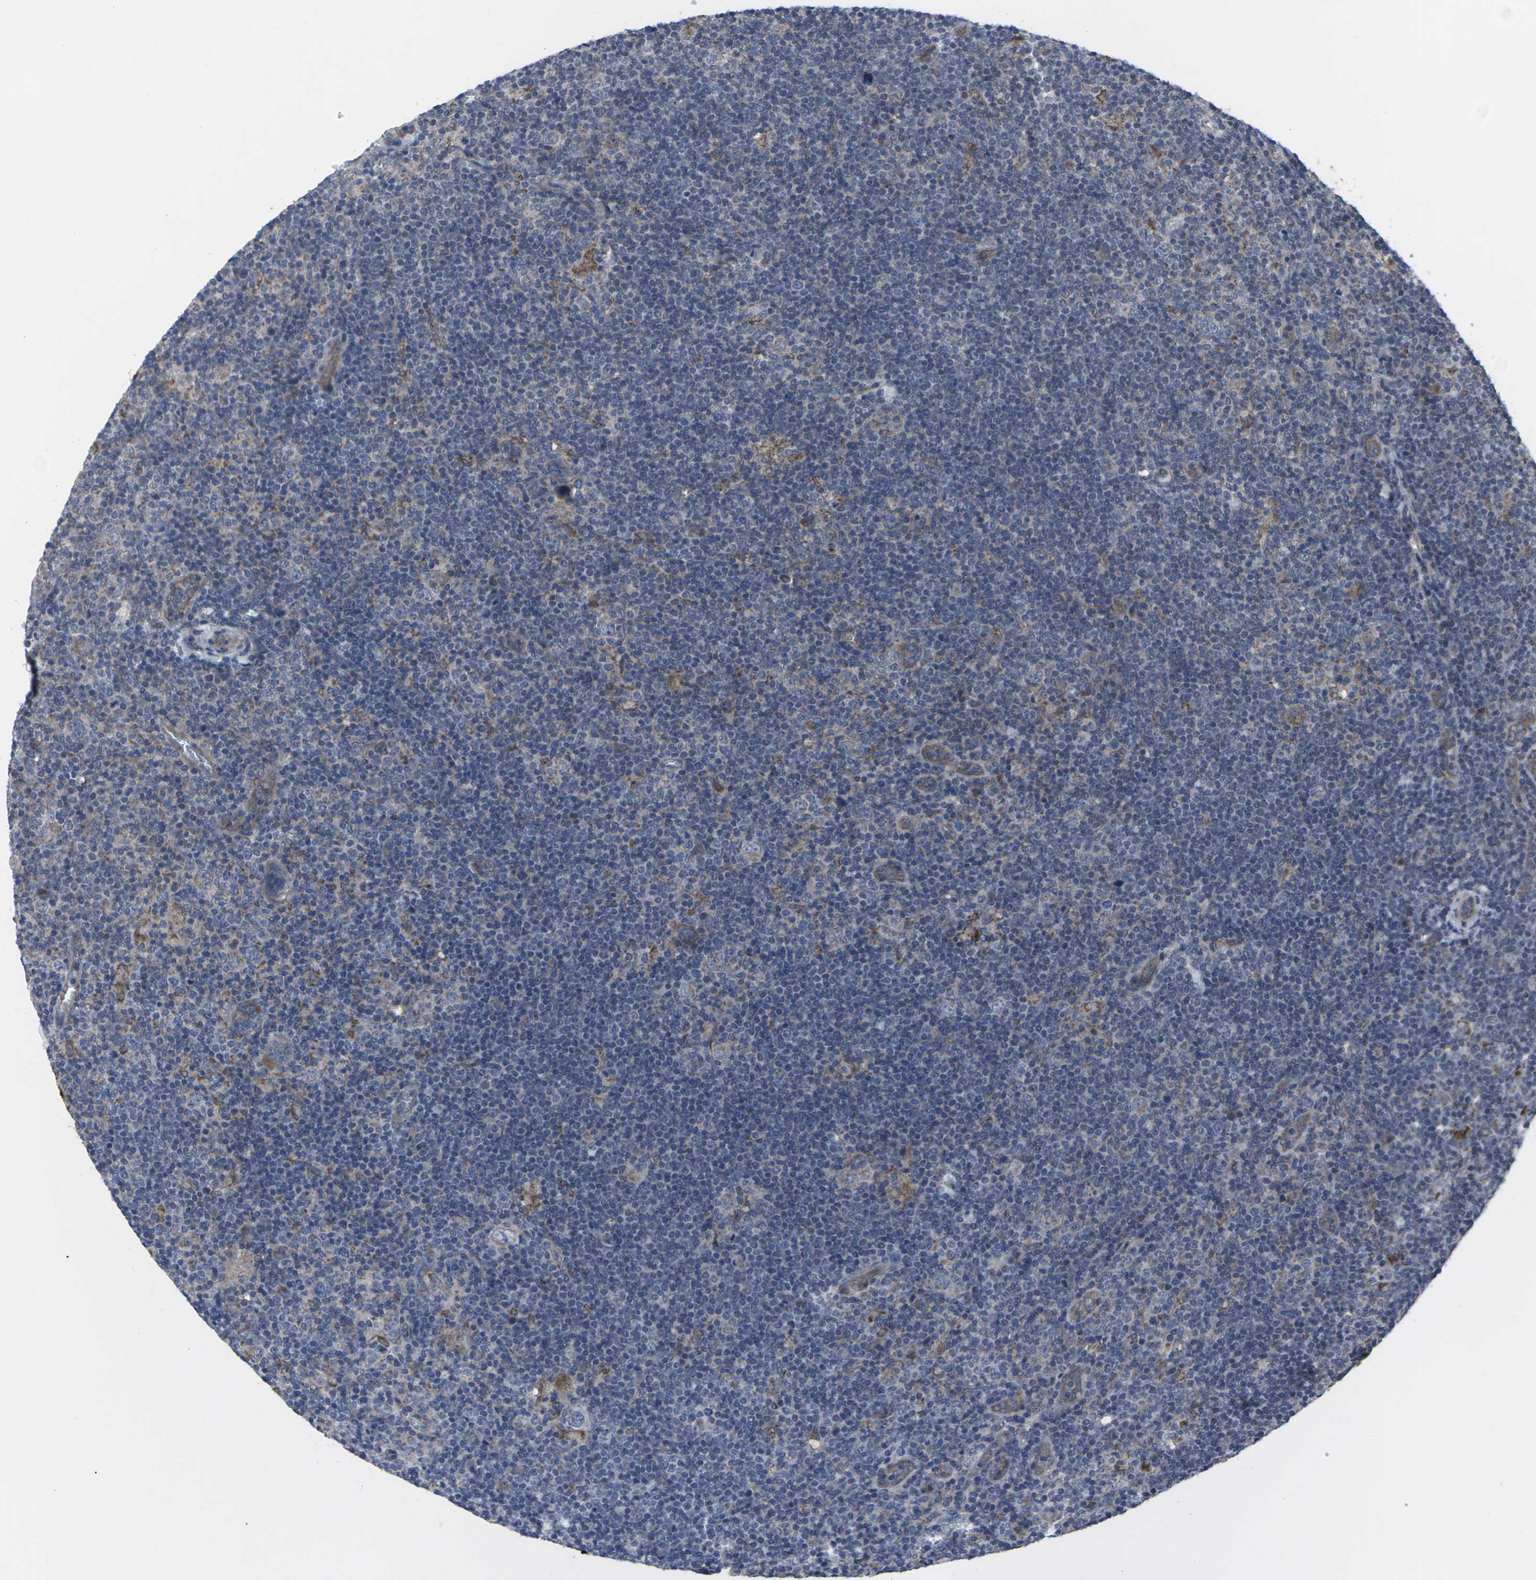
{"staining": {"intensity": "moderate", "quantity": "25%-75%", "location": "cytoplasmic/membranous"}, "tissue": "lymphoma", "cell_type": "Tumor cells", "image_type": "cancer", "snomed": [{"axis": "morphology", "description": "Hodgkin's disease, NOS"}, {"axis": "topography", "description": "Lymph node"}], "caption": "An immunohistochemistry (IHC) image of neoplastic tissue is shown. Protein staining in brown labels moderate cytoplasmic/membranous positivity in lymphoma within tumor cells. Nuclei are stained in blue.", "gene": "MAPKAPK2", "patient": {"sex": "female", "age": 57}}